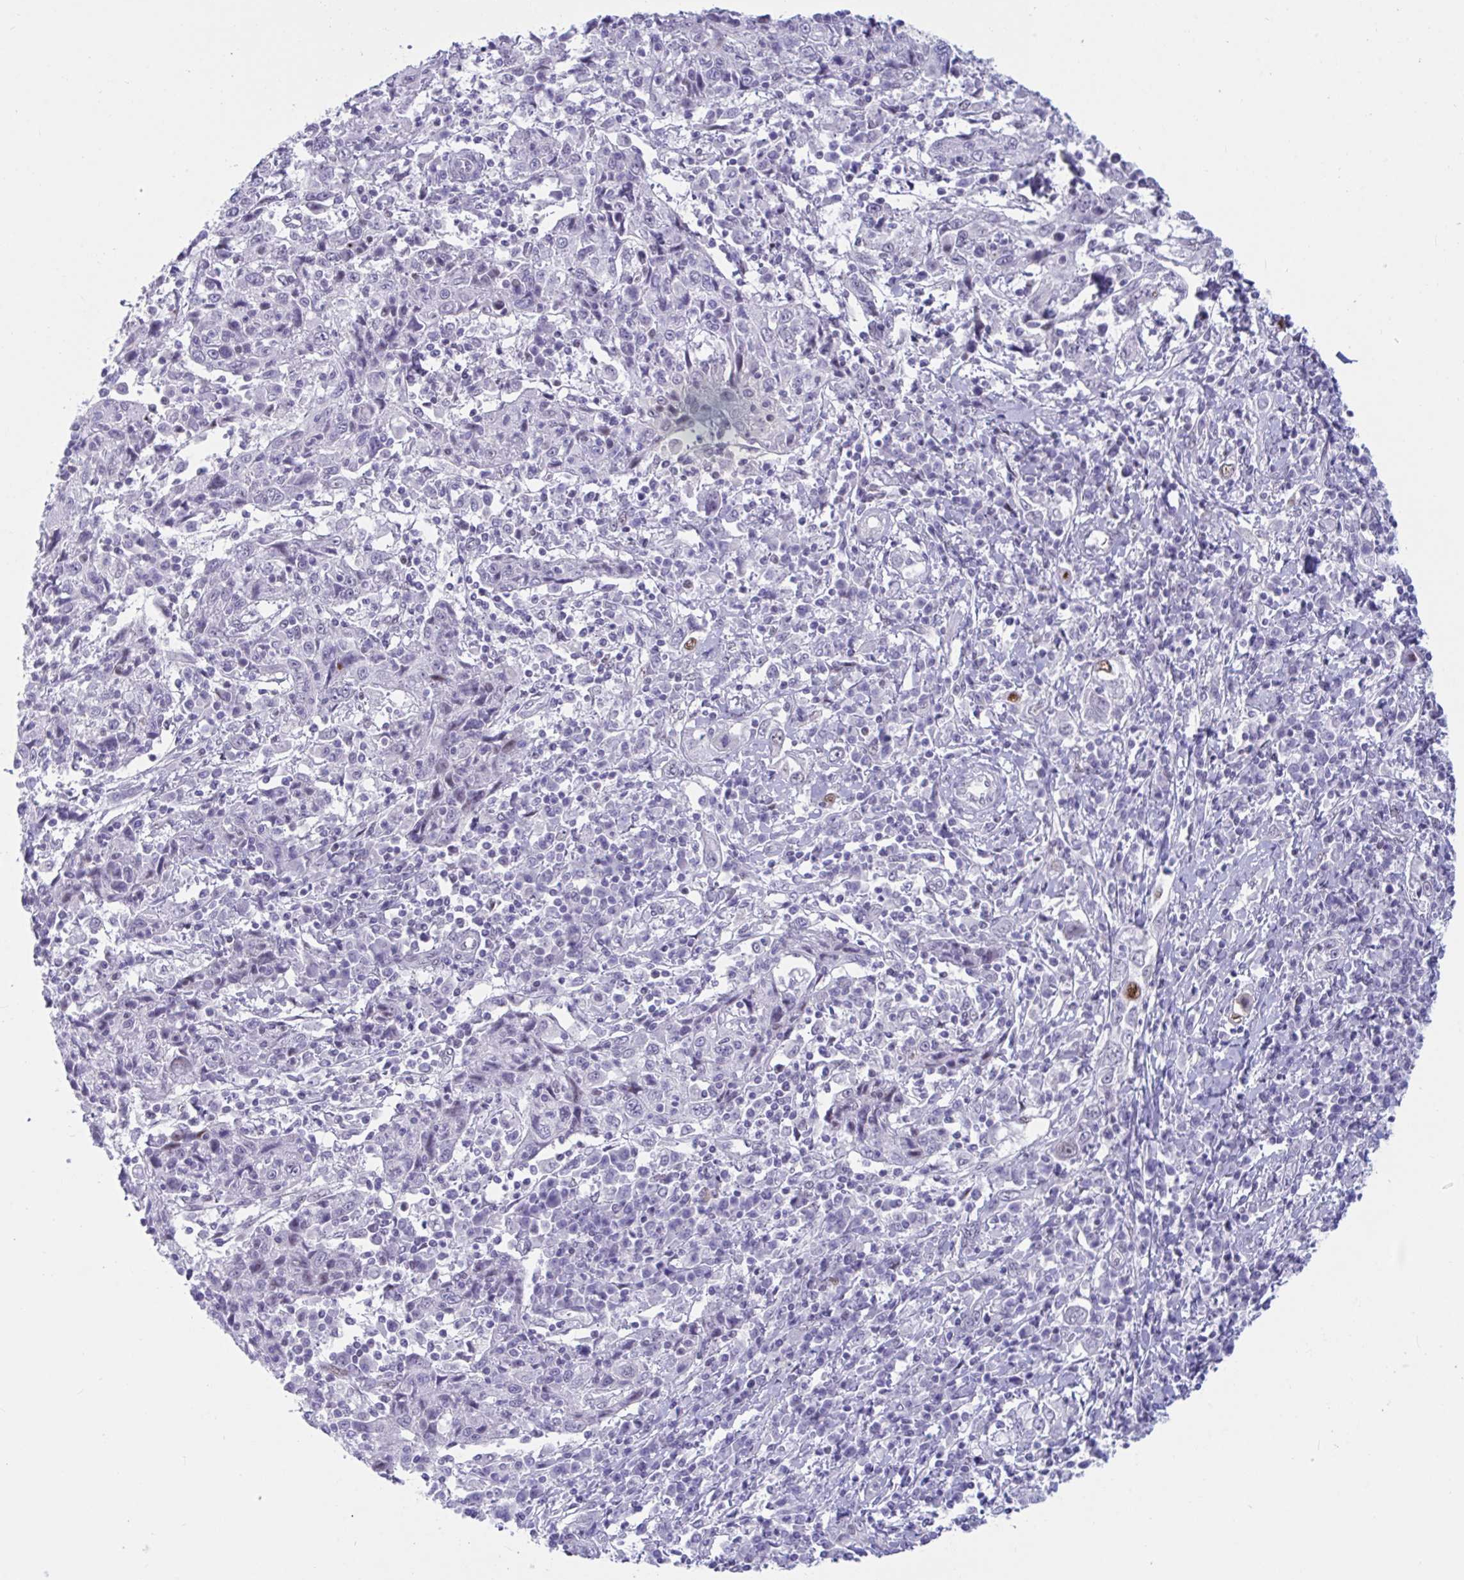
{"staining": {"intensity": "moderate", "quantity": "<25%", "location": "nuclear"}, "tissue": "cervical cancer", "cell_type": "Tumor cells", "image_type": "cancer", "snomed": [{"axis": "morphology", "description": "Squamous cell carcinoma, NOS"}, {"axis": "topography", "description": "Cervix"}], "caption": "Human cervical cancer stained for a protein (brown) shows moderate nuclear positive staining in approximately <25% of tumor cells.", "gene": "IKZF2", "patient": {"sex": "female", "age": 46}}